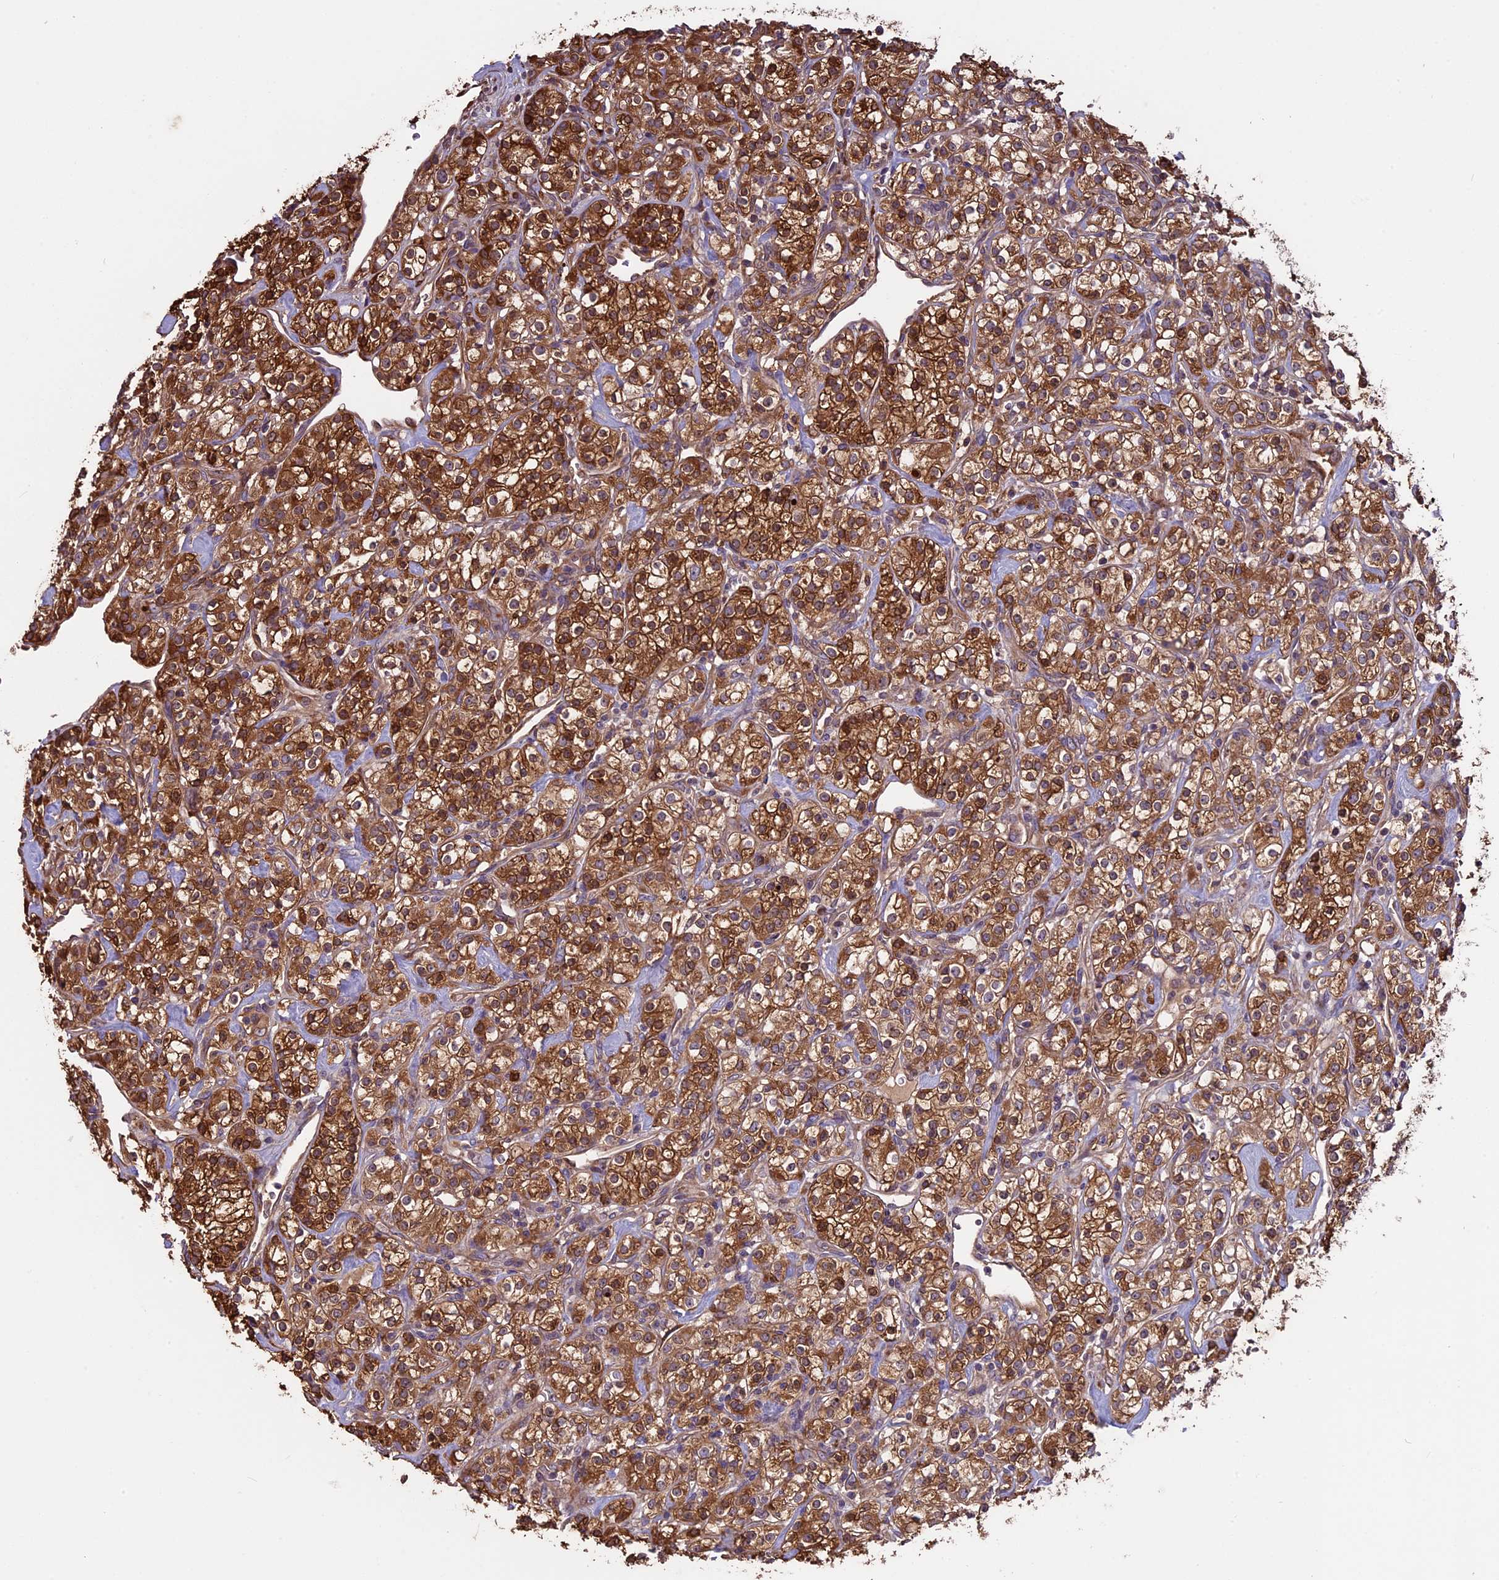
{"staining": {"intensity": "strong", "quantity": ">75%", "location": "cytoplasmic/membranous"}, "tissue": "renal cancer", "cell_type": "Tumor cells", "image_type": "cancer", "snomed": [{"axis": "morphology", "description": "Adenocarcinoma, NOS"}, {"axis": "topography", "description": "Kidney"}], "caption": "Tumor cells demonstrate high levels of strong cytoplasmic/membranous expression in approximately >75% of cells in renal cancer. (DAB (3,3'-diaminobenzidine) = brown stain, brightfield microscopy at high magnification).", "gene": "VWA3A", "patient": {"sex": "male", "age": 77}}